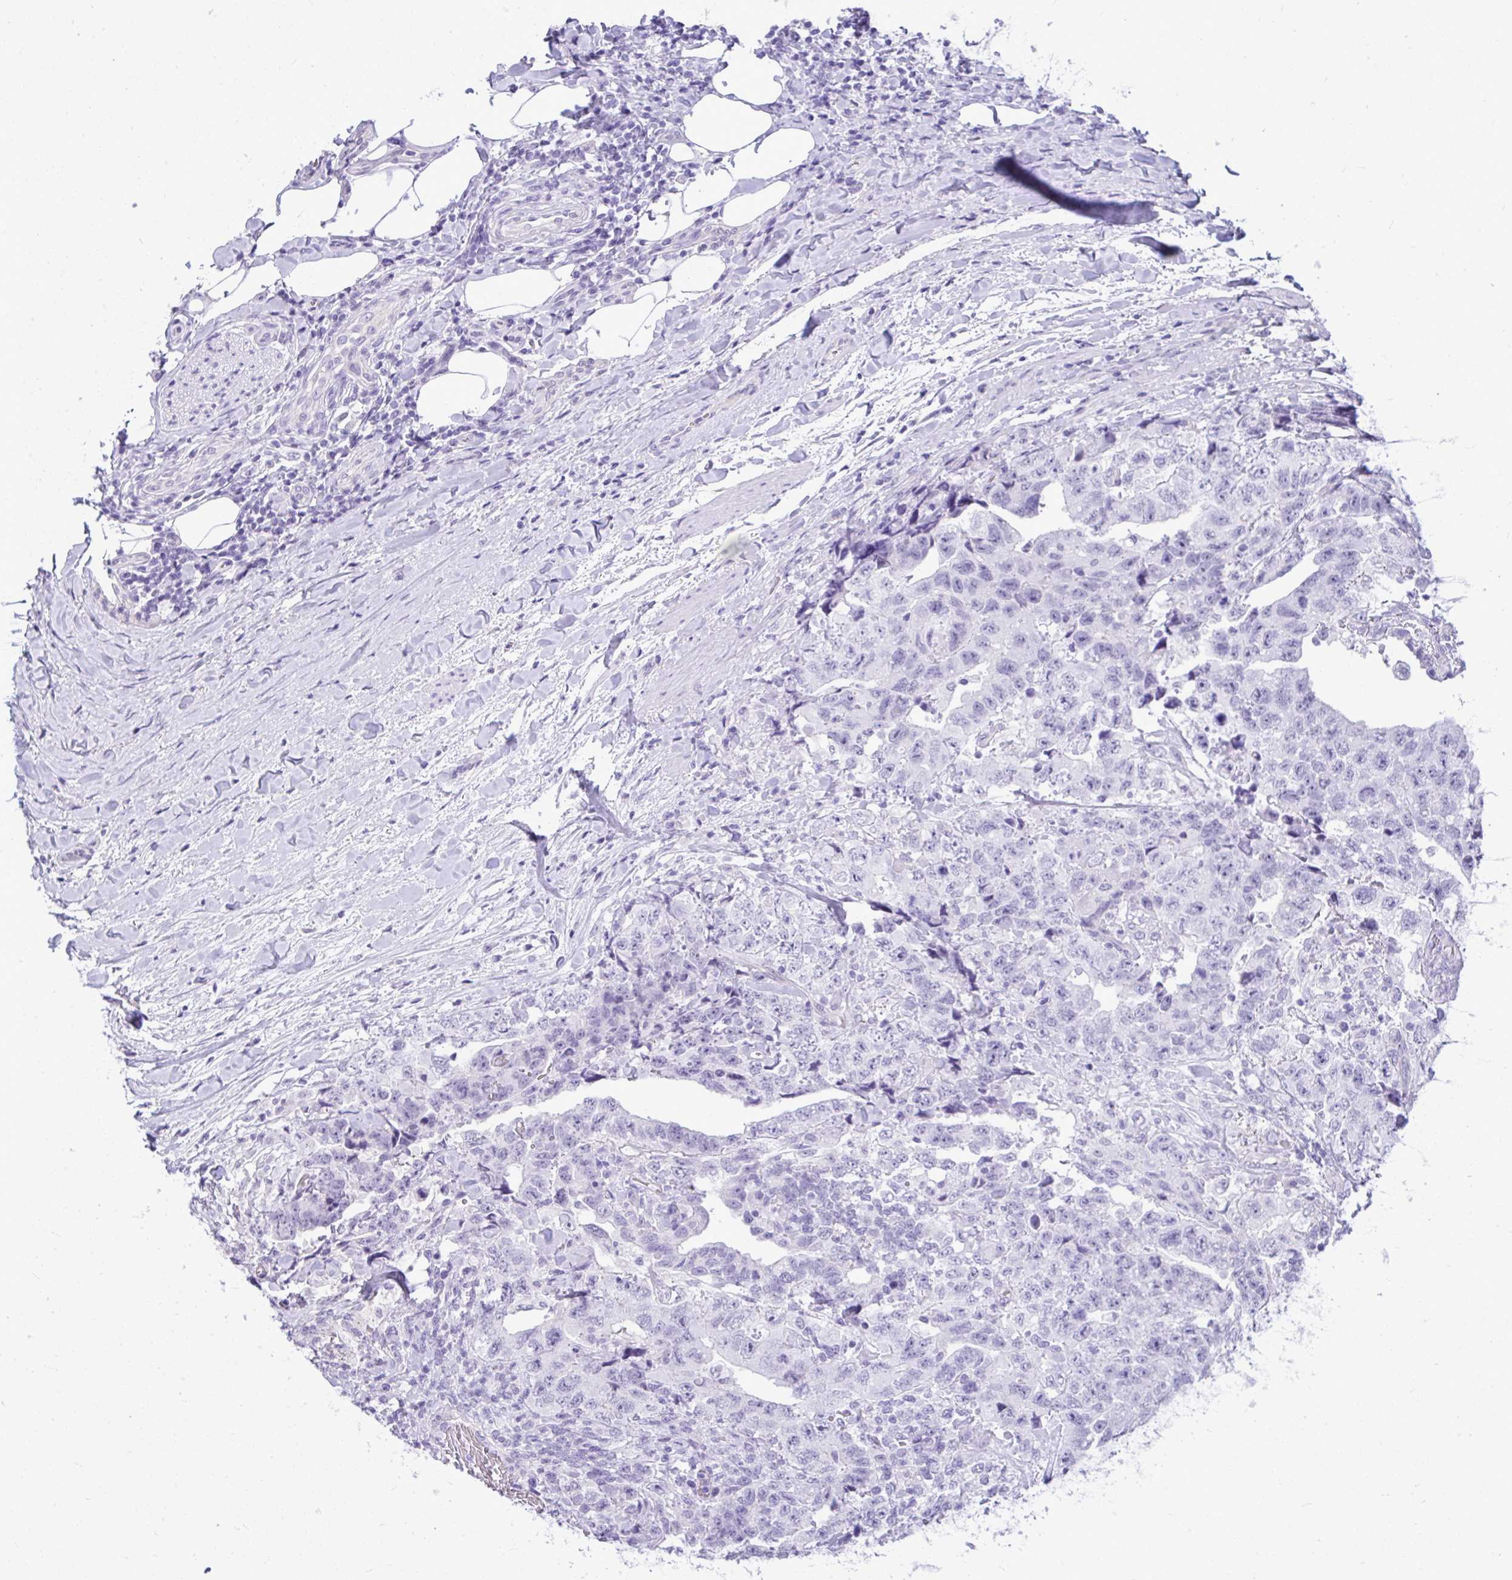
{"staining": {"intensity": "negative", "quantity": "none", "location": "none"}, "tissue": "testis cancer", "cell_type": "Tumor cells", "image_type": "cancer", "snomed": [{"axis": "morphology", "description": "Carcinoma, Embryonal, NOS"}, {"axis": "topography", "description": "Testis"}], "caption": "IHC of testis cancer (embryonal carcinoma) reveals no staining in tumor cells. (DAB (3,3'-diaminobenzidine) IHC with hematoxylin counter stain).", "gene": "PRM2", "patient": {"sex": "male", "age": 24}}